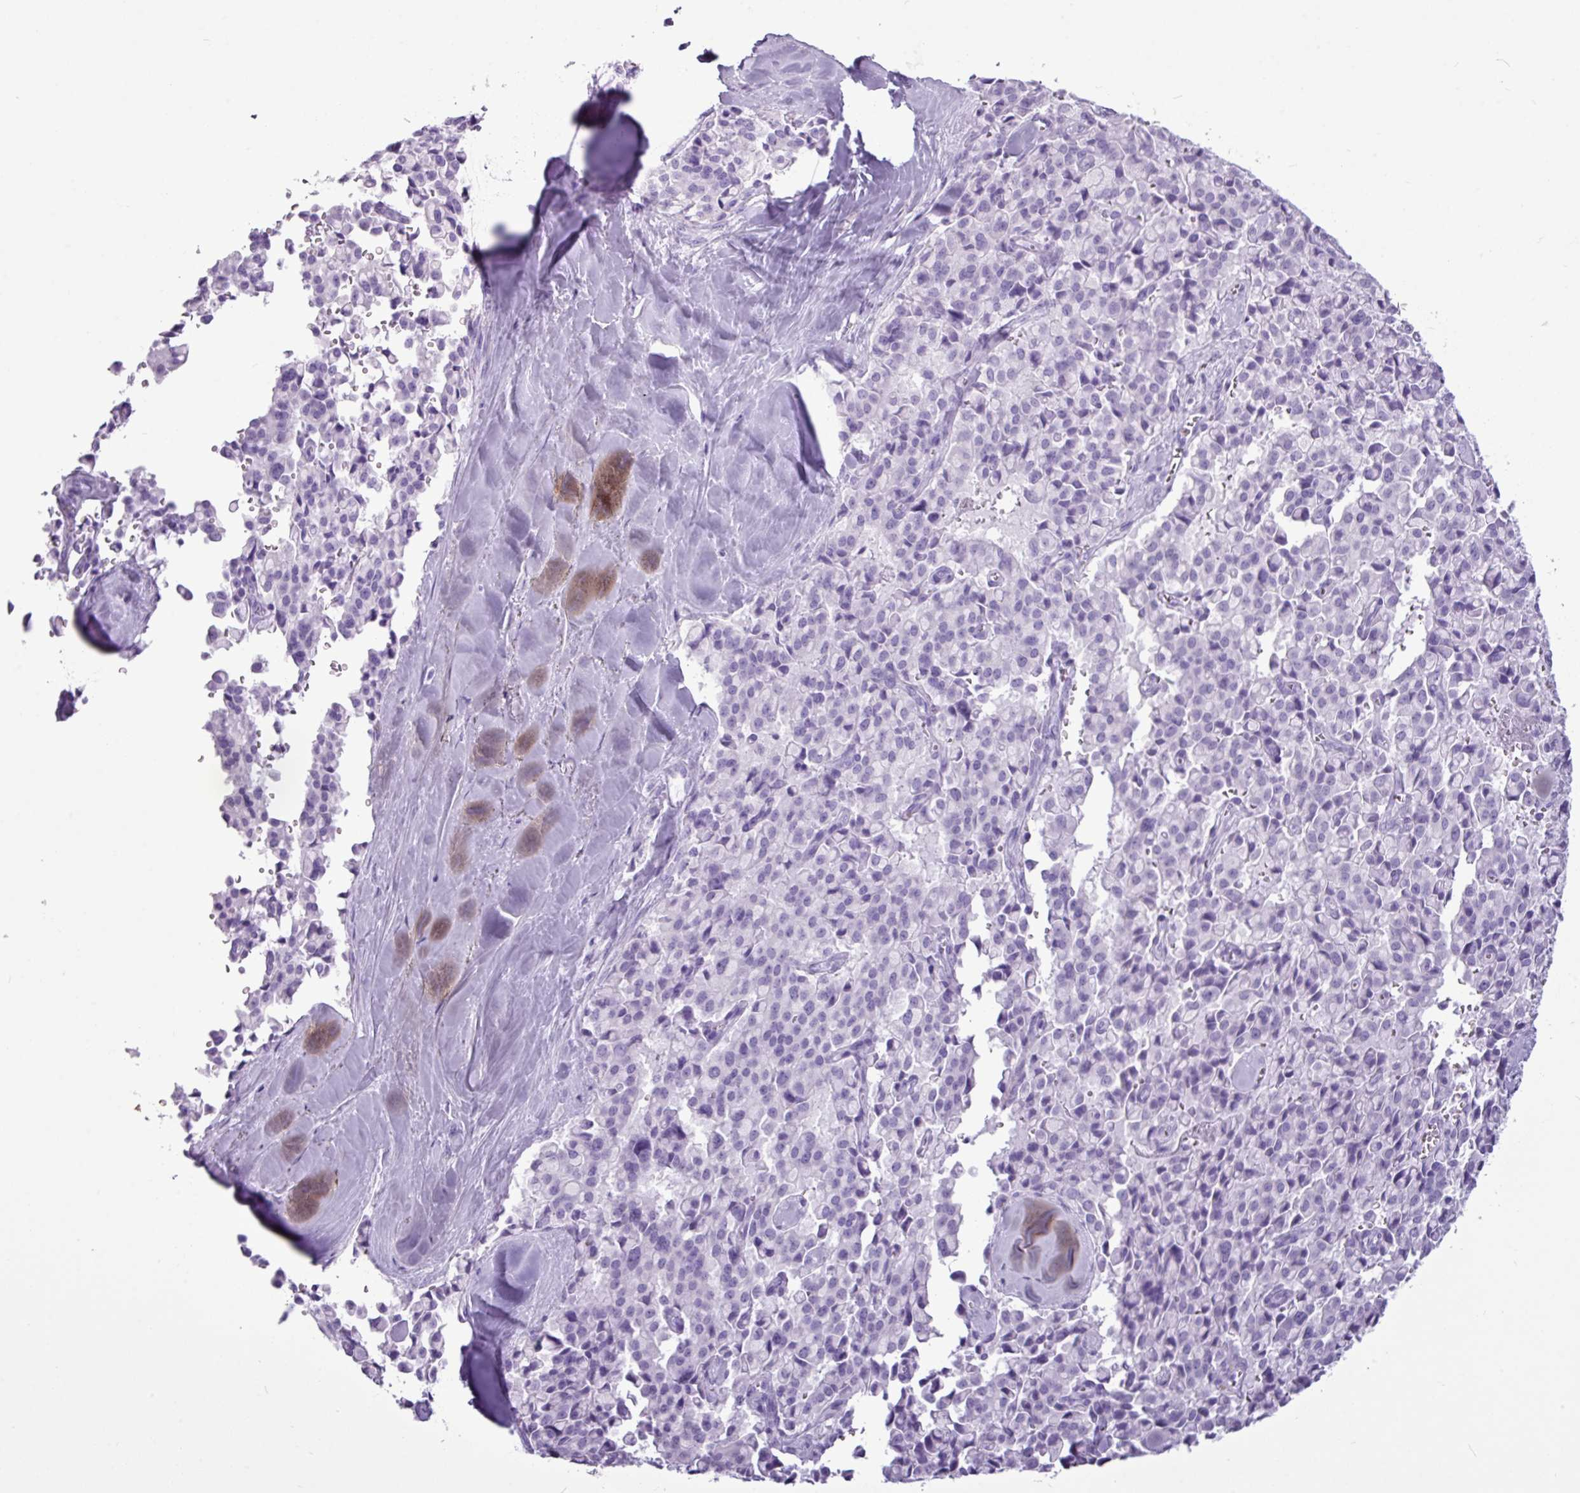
{"staining": {"intensity": "negative", "quantity": "none", "location": "none"}, "tissue": "pancreatic cancer", "cell_type": "Tumor cells", "image_type": "cancer", "snomed": [{"axis": "morphology", "description": "Adenocarcinoma, NOS"}, {"axis": "topography", "description": "Pancreas"}], "caption": "There is no significant expression in tumor cells of pancreatic cancer.", "gene": "AMY1B", "patient": {"sex": "male", "age": 65}}